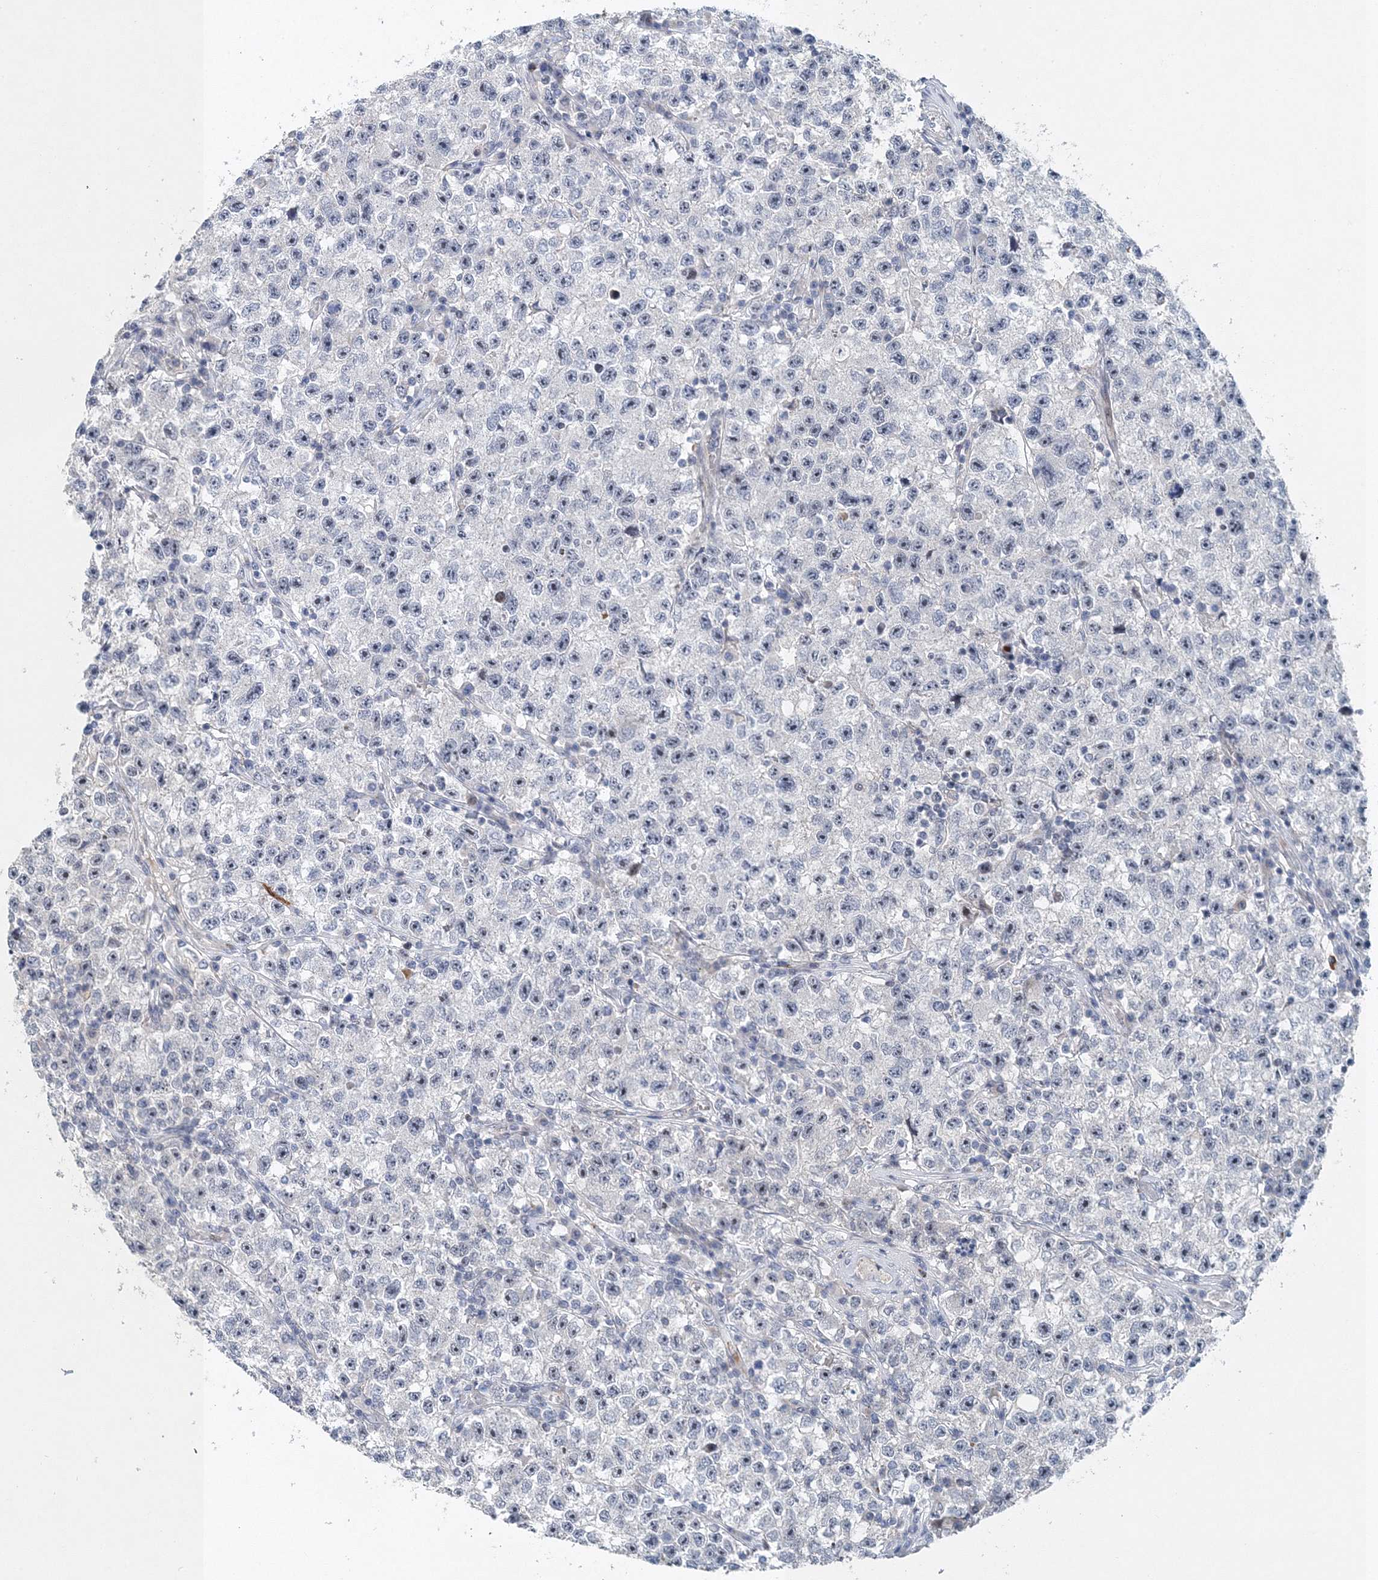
{"staining": {"intensity": "moderate", "quantity": "25%-75%", "location": "nuclear"}, "tissue": "testis cancer", "cell_type": "Tumor cells", "image_type": "cancer", "snomed": [{"axis": "morphology", "description": "Seminoma, NOS"}, {"axis": "topography", "description": "Testis"}], "caption": "Immunohistochemistry micrograph of testis cancer stained for a protein (brown), which exhibits medium levels of moderate nuclear expression in about 25%-75% of tumor cells.", "gene": "UIMC1", "patient": {"sex": "male", "age": 22}}